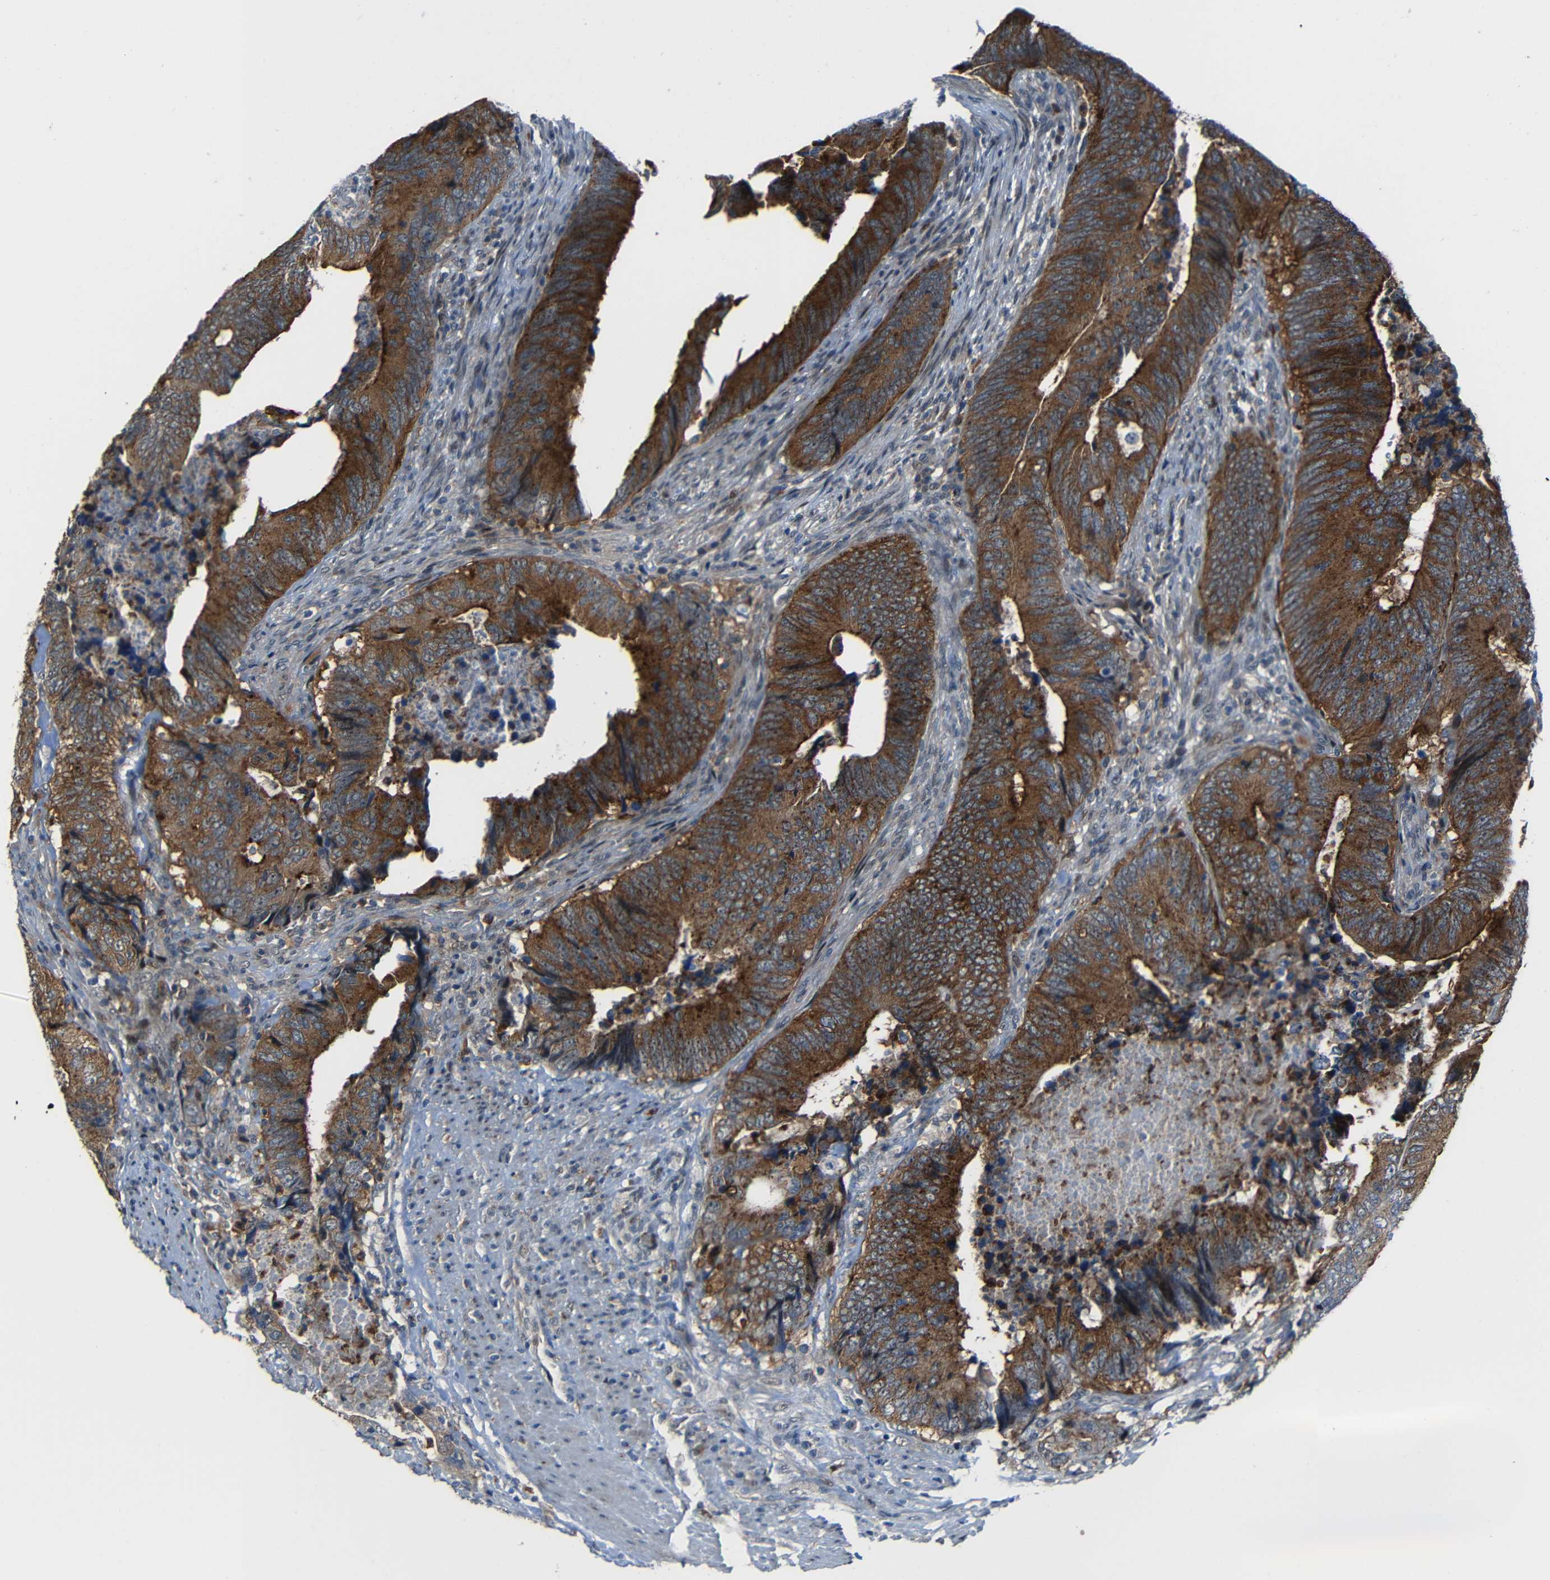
{"staining": {"intensity": "strong", "quantity": ">75%", "location": "cytoplasmic/membranous"}, "tissue": "colorectal cancer", "cell_type": "Tumor cells", "image_type": "cancer", "snomed": [{"axis": "morphology", "description": "Normal tissue, NOS"}, {"axis": "morphology", "description": "Adenocarcinoma, NOS"}, {"axis": "topography", "description": "Colon"}], "caption": "The image demonstrates staining of colorectal cancer, revealing strong cytoplasmic/membranous protein expression (brown color) within tumor cells.", "gene": "DNAJC5", "patient": {"sex": "male", "age": 56}}